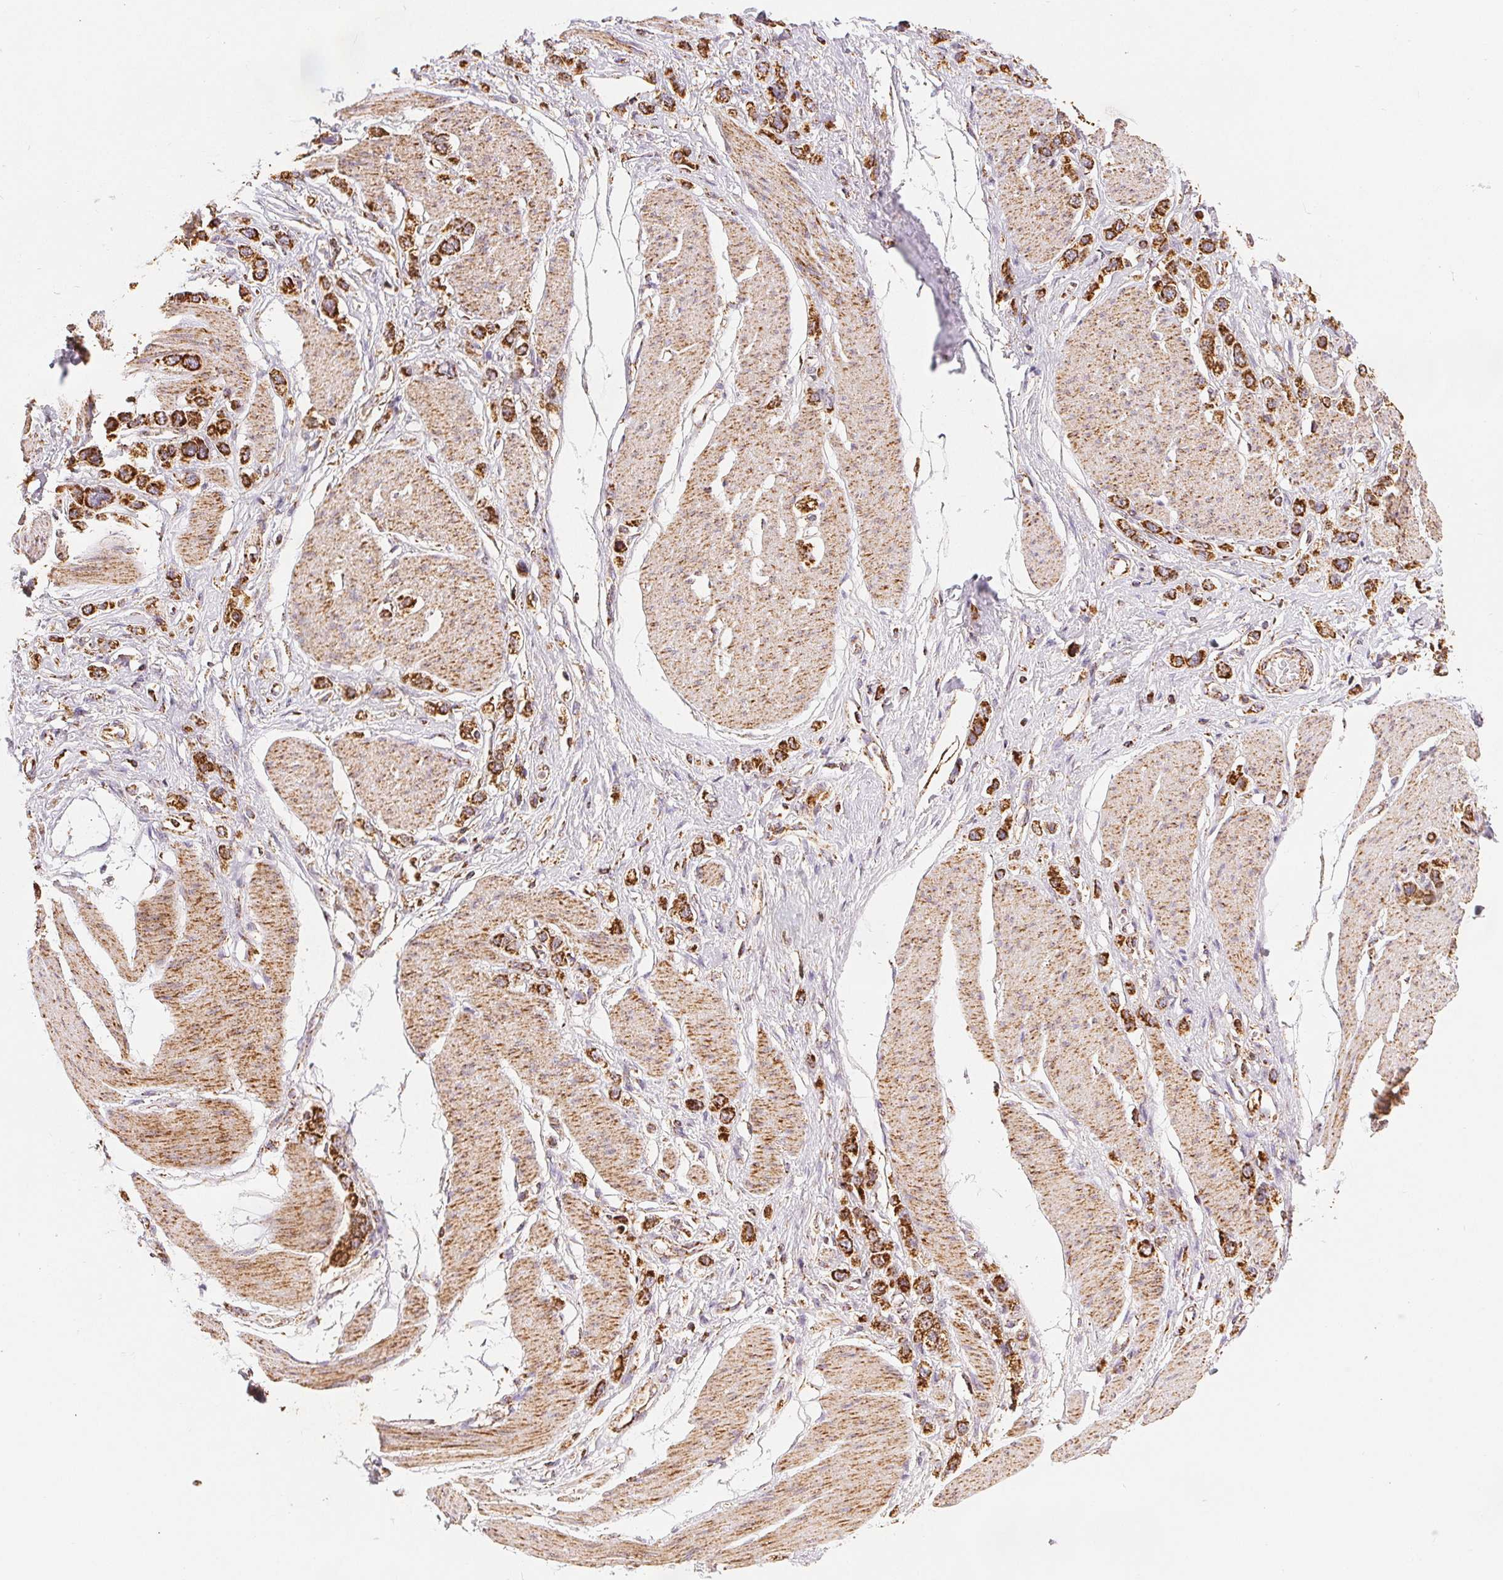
{"staining": {"intensity": "strong", "quantity": ">75%", "location": "cytoplasmic/membranous"}, "tissue": "stomach cancer", "cell_type": "Tumor cells", "image_type": "cancer", "snomed": [{"axis": "morphology", "description": "Adenocarcinoma, NOS"}, {"axis": "topography", "description": "Stomach"}], "caption": "Tumor cells show strong cytoplasmic/membranous positivity in about >75% of cells in stomach adenocarcinoma.", "gene": "SDHB", "patient": {"sex": "female", "age": 65}}